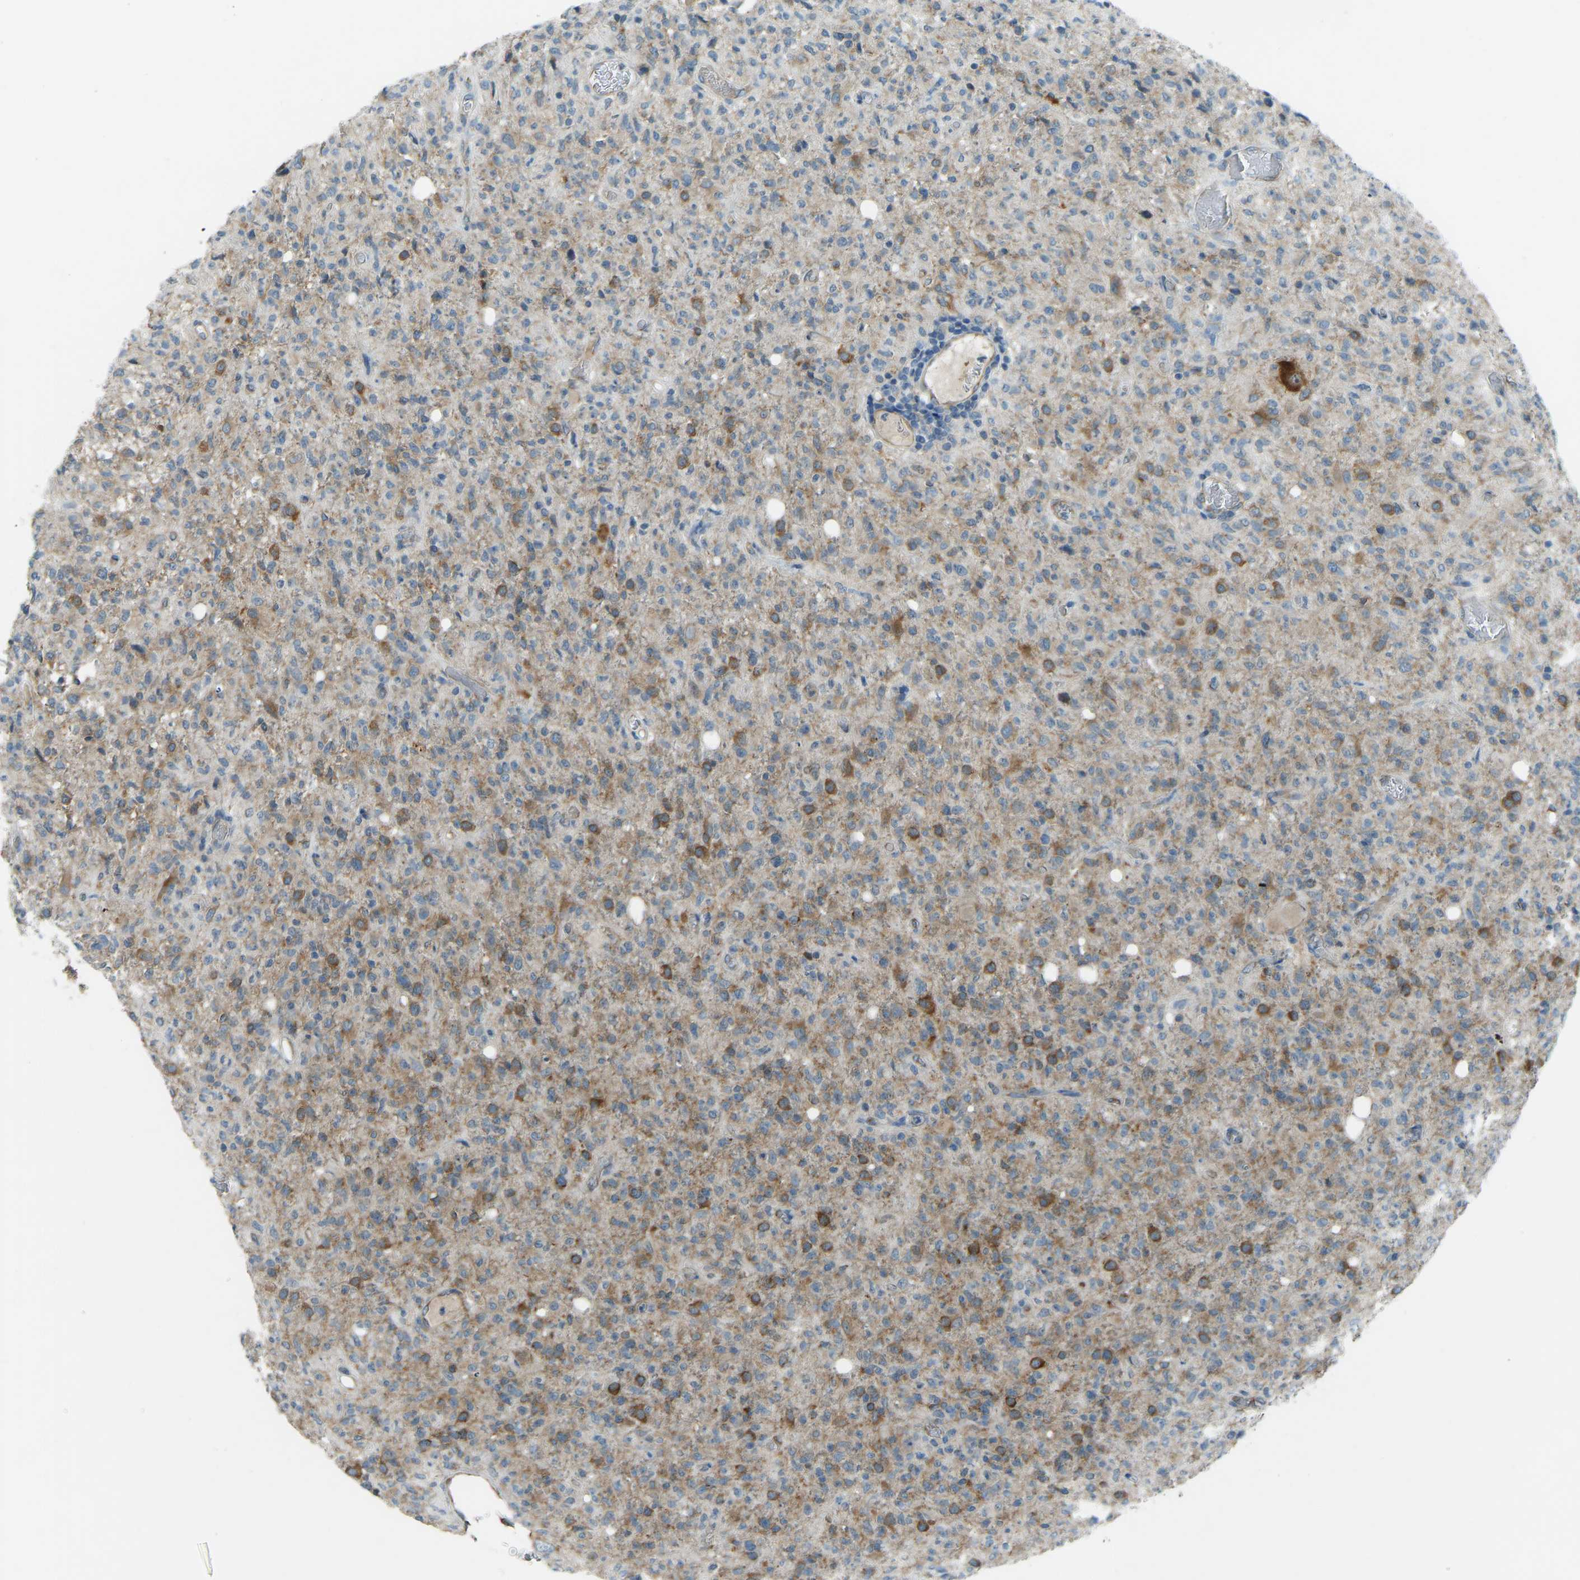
{"staining": {"intensity": "moderate", "quantity": ">75%", "location": "cytoplasmic/membranous"}, "tissue": "glioma", "cell_type": "Tumor cells", "image_type": "cancer", "snomed": [{"axis": "morphology", "description": "Glioma, malignant, High grade"}, {"axis": "topography", "description": "Brain"}], "caption": "Immunohistochemistry (DAB (3,3'-diaminobenzidine)) staining of glioma demonstrates moderate cytoplasmic/membranous protein staining in about >75% of tumor cells.", "gene": "STAU2", "patient": {"sex": "female", "age": 57}}